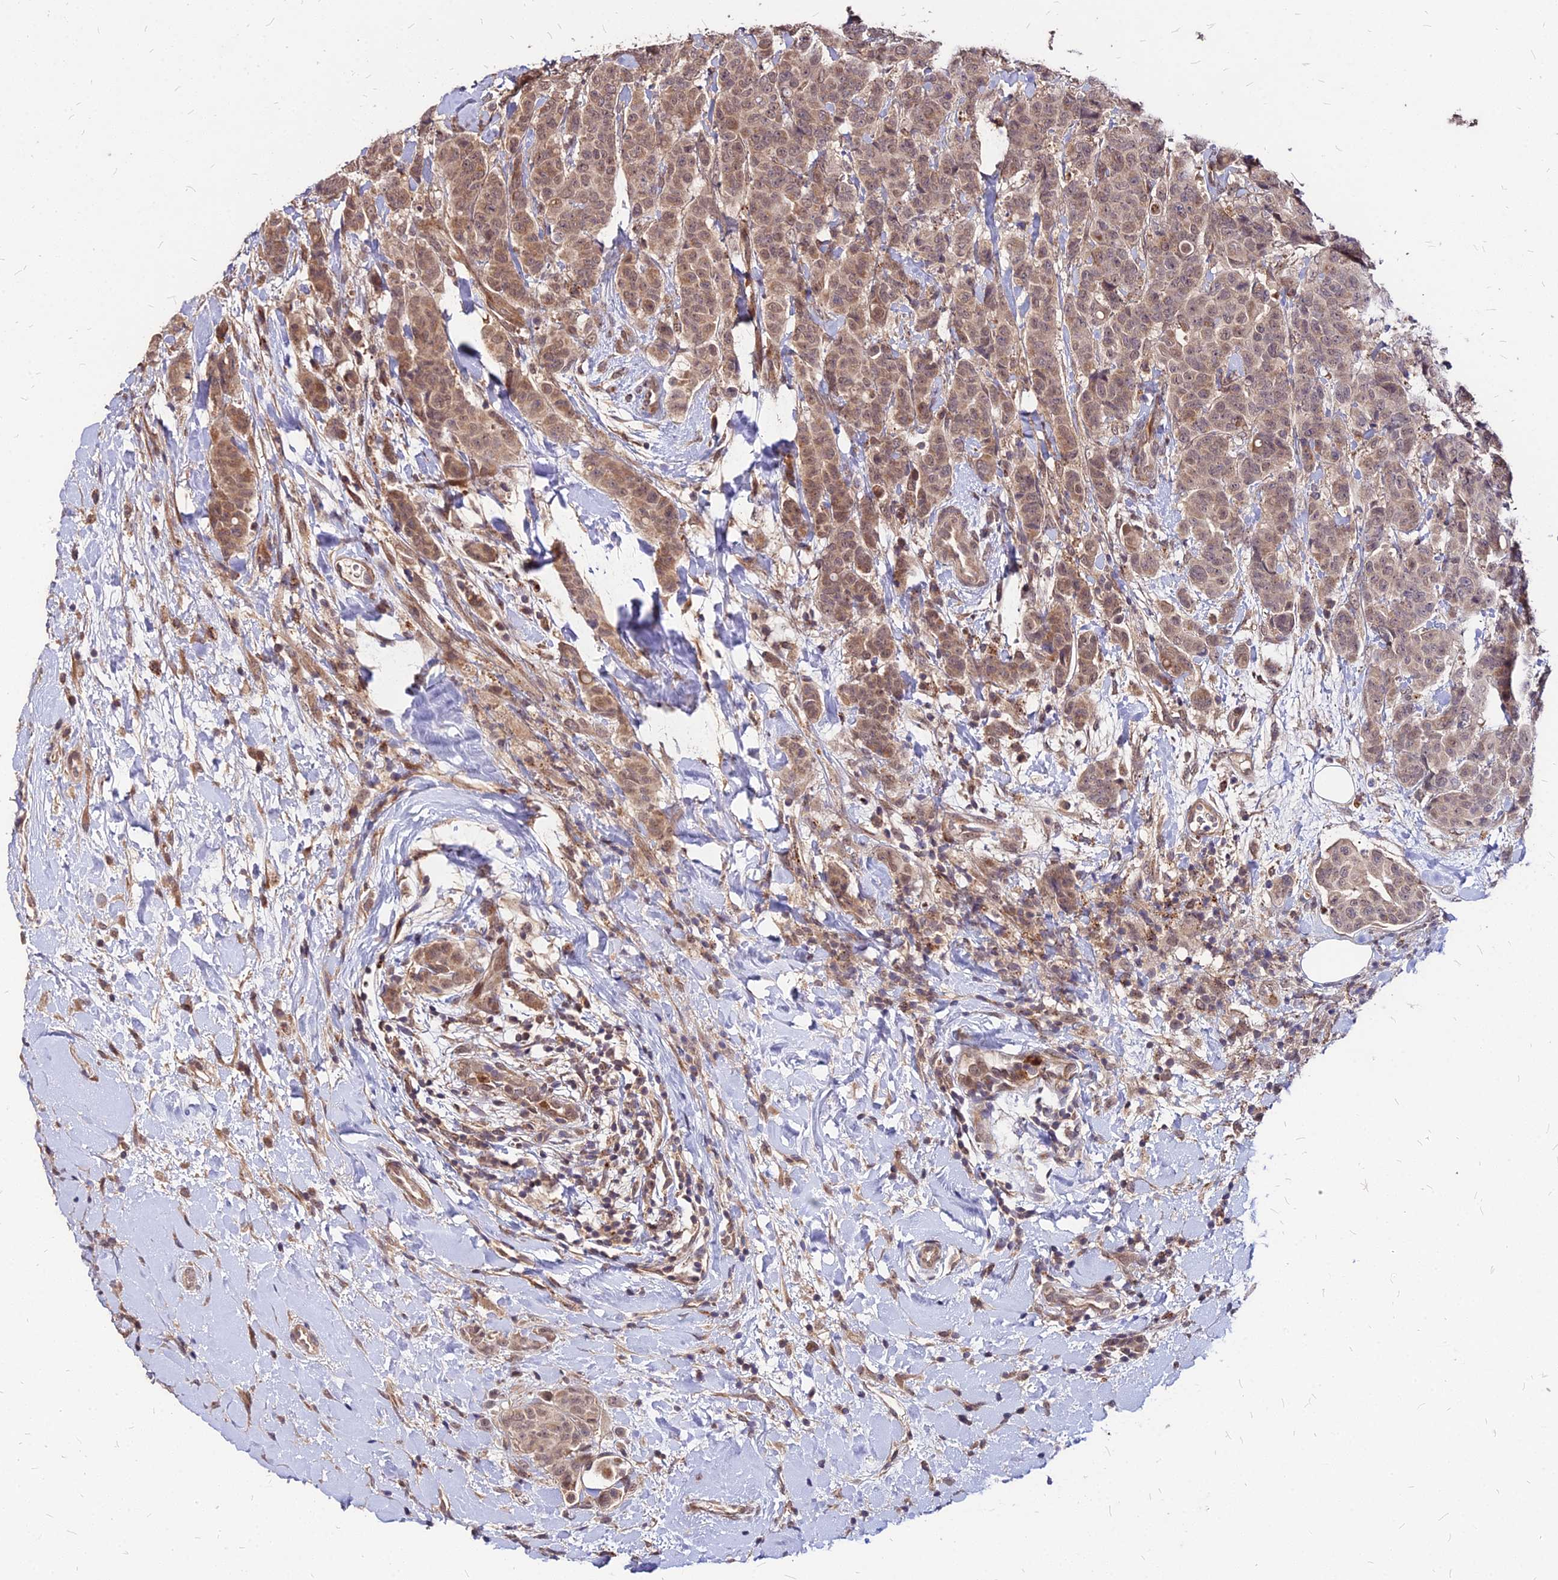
{"staining": {"intensity": "moderate", "quantity": ">75%", "location": "cytoplasmic/membranous,nuclear"}, "tissue": "breast cancer", "cell_type": "Tumor cells", "image_type": "cancer", "snomed": [{"axis": "morphology", "description": "Duct carcinoma"}, {"axis": "topography", "description": "Breast"}], "caption": "Brown immunohistochemical staining in infiltrating ductal carcinoma (breast) reveals moderate cytoplasmic/membranous and nuclear staining in about >75% of tumor cells.", "gene": "APBA3", "patient": {"sex": "female", "age": 40}}